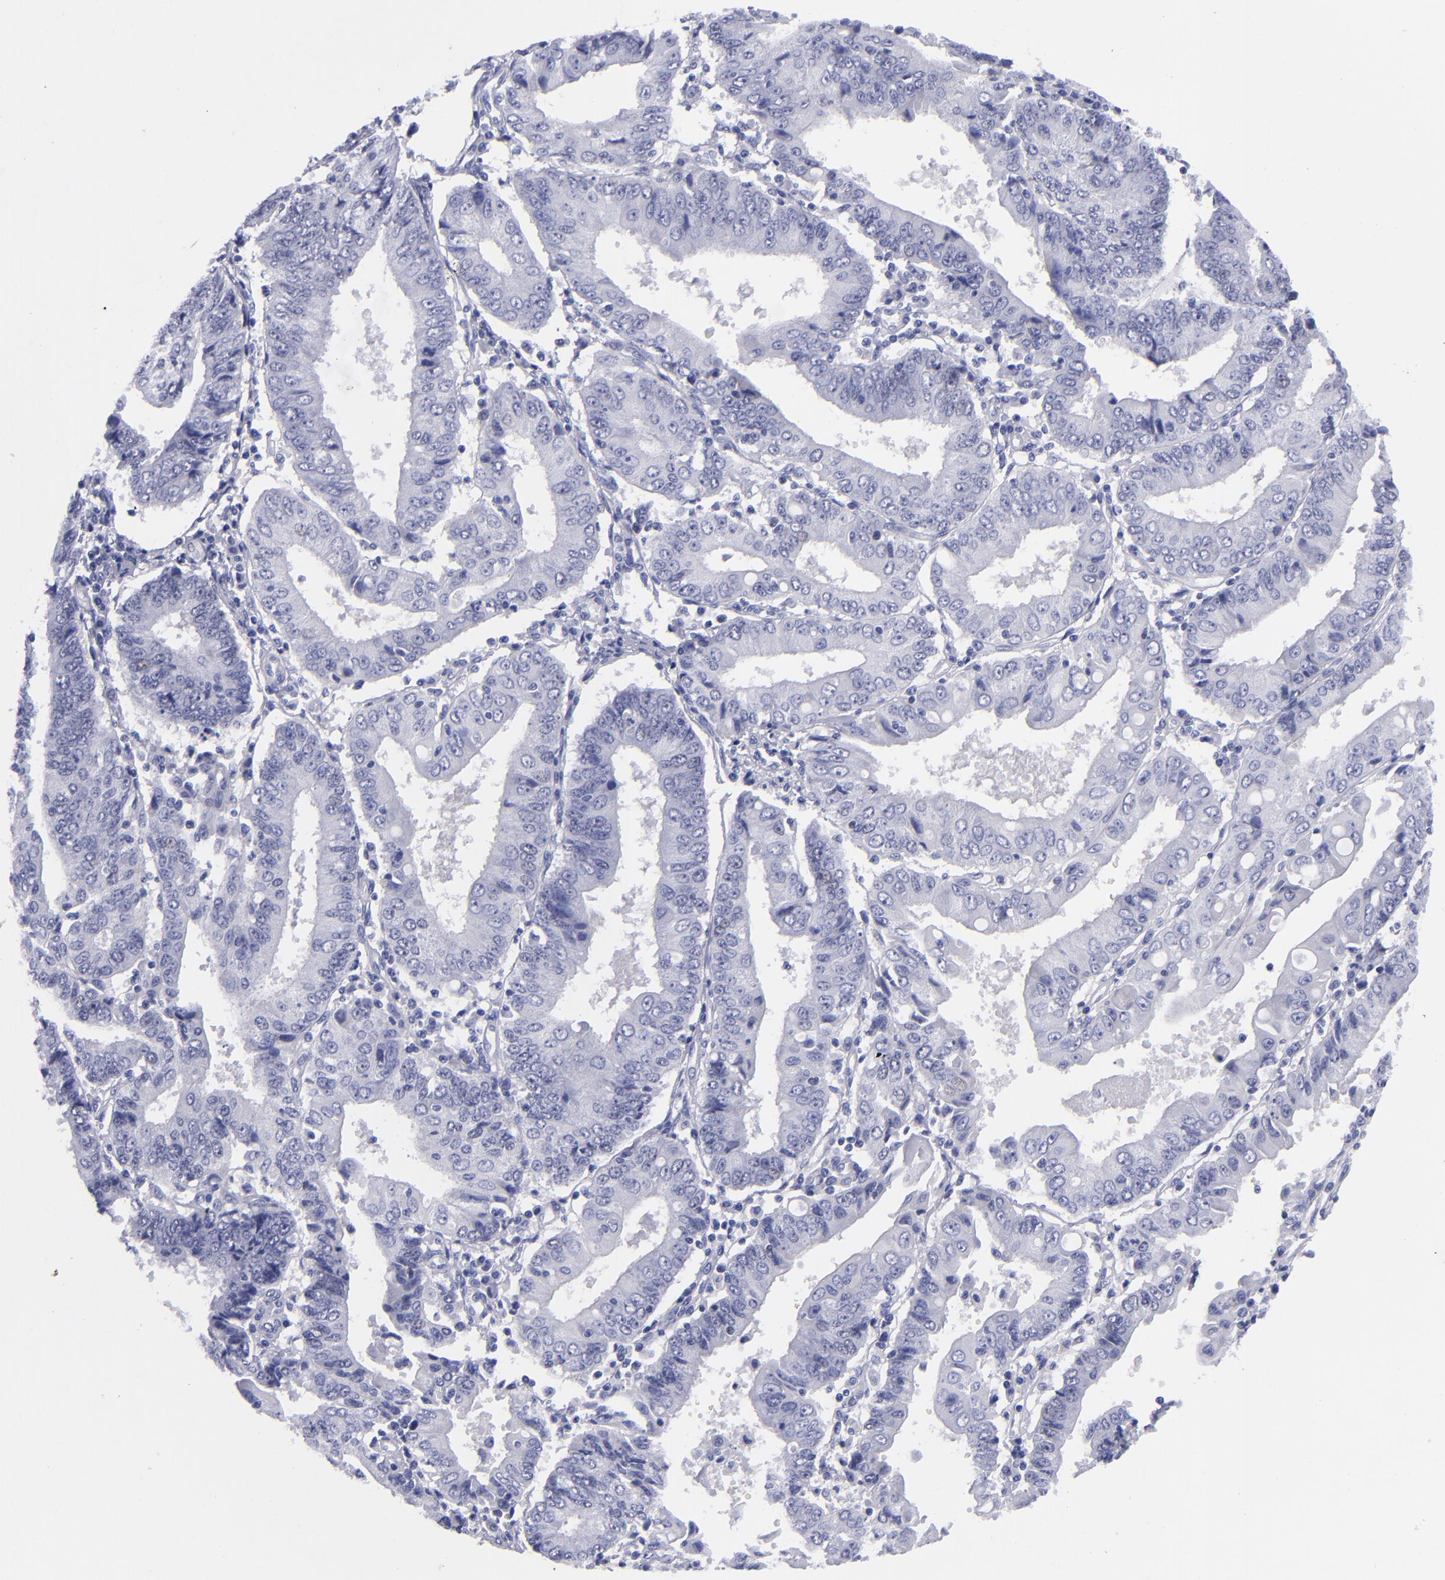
{"staining": {"intensity": "negative", "quantity": "none", "location": "none"}, "tissue": "endometrial cancer", "cell_type": "Tumor cells", "image_type": "cancer", "snomed": [{"axis": "morphology", "description": "Adenocarcinoma, NOS"}, {"axis": "topography", "description": "Endometrium"}], "caption": "Immunohistochemistry (IHC) image of endometrial cancer (adenocarcinoma) stained for a protein (brown), which demonstrates no expression in tumor cells.", "gene": "MCM7", "patient": {"sex": "female", "age": 75}}